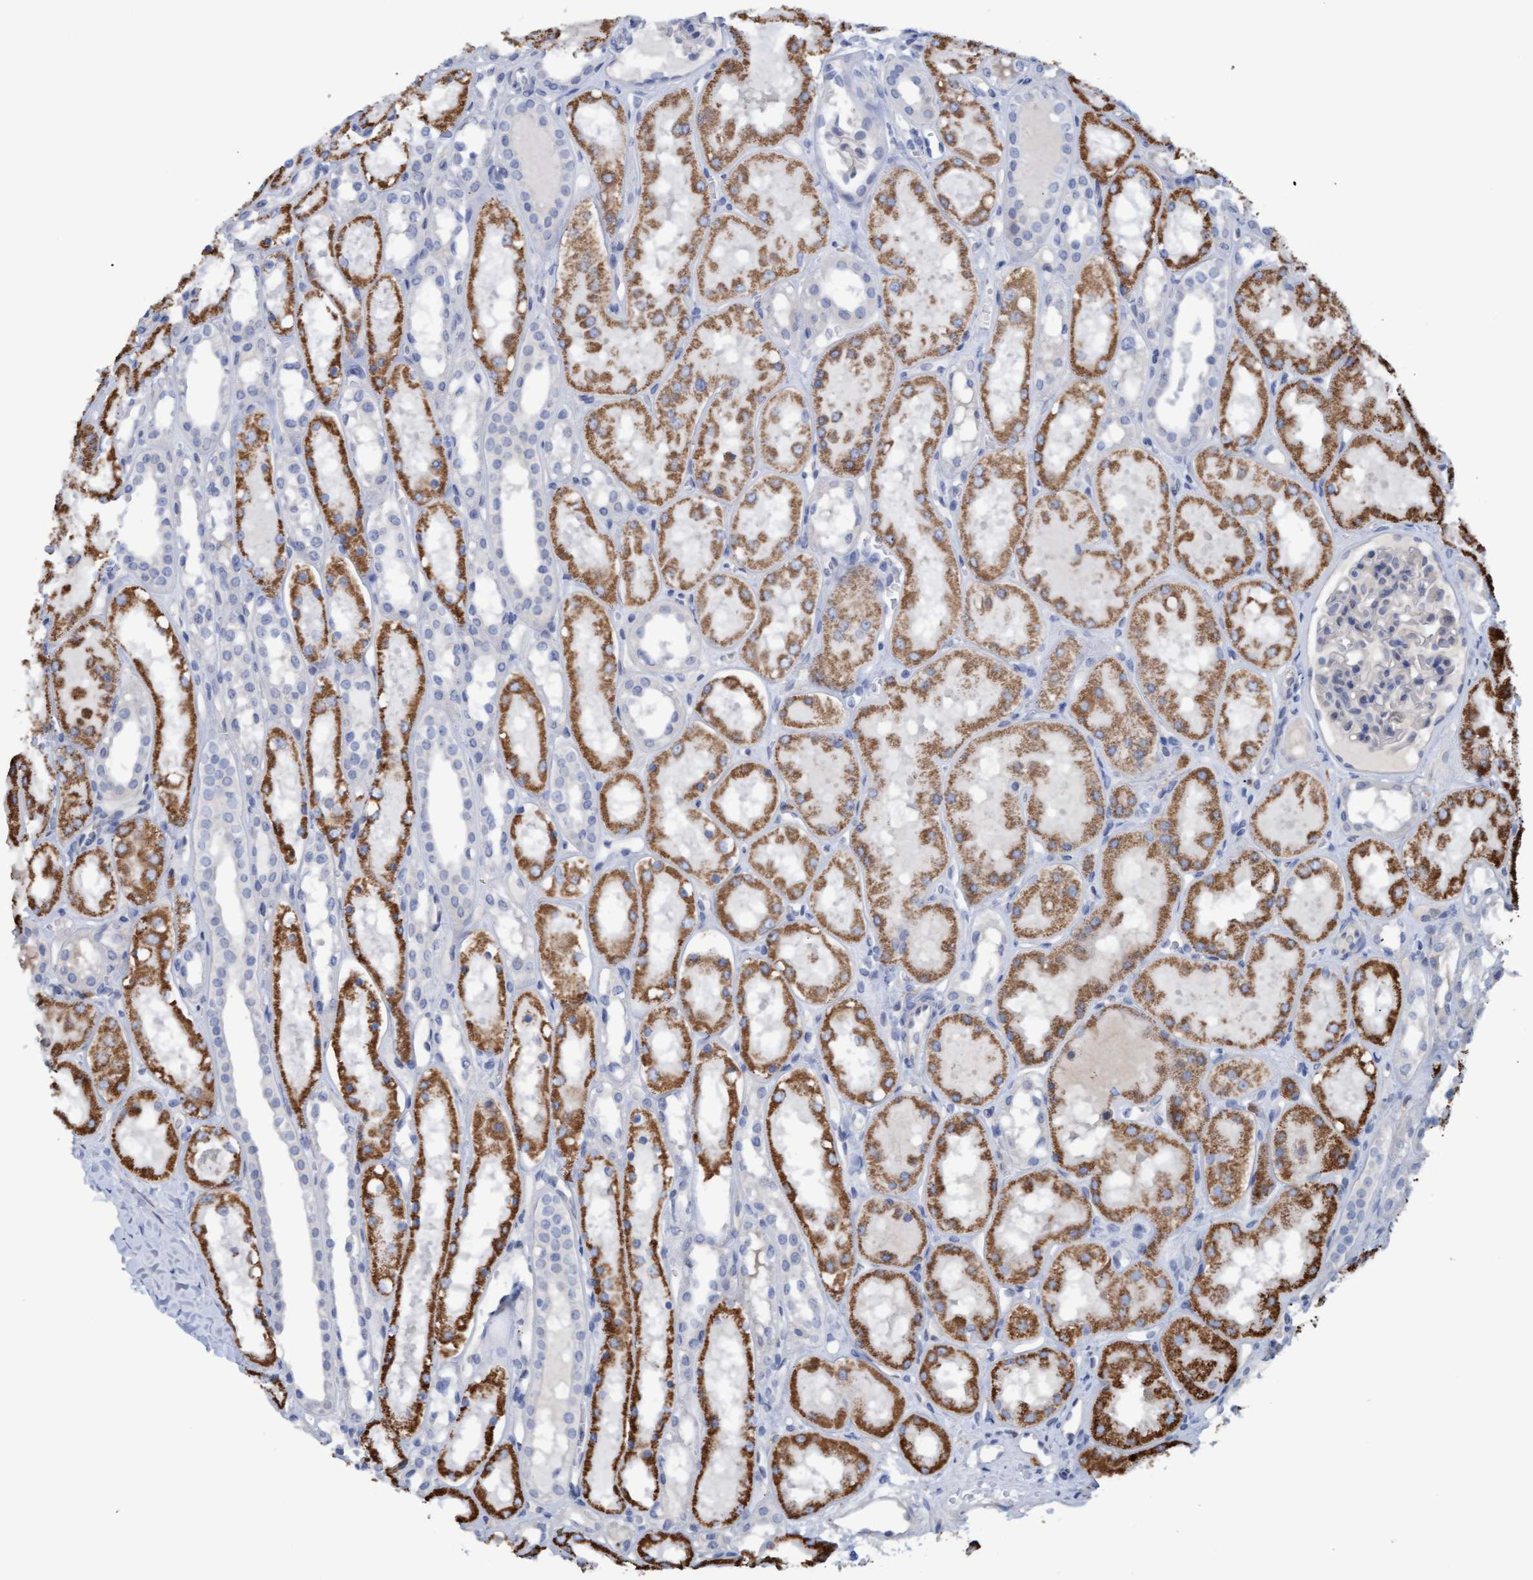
{"staining": {"intensity": "negative", "quantity": "none", "location": "none"}, "tissue": "kidney", "cell_type": "Cells in glomeruli", "image_type": "normal", "snomed": [{"axis": "morphology", "description": "Normal tissue, NOS"}, {"axis": "topography", "description": "Kidney"}, {"axis": "topography", "description": "Urinary bladder"}], "caption": "This is an immunohistochemistry micrograph of normal human kidney. There is no positivity in cells in glomeruli.", "gene": "STXBP1", "patient": {"sex": "male", "age": 16}}